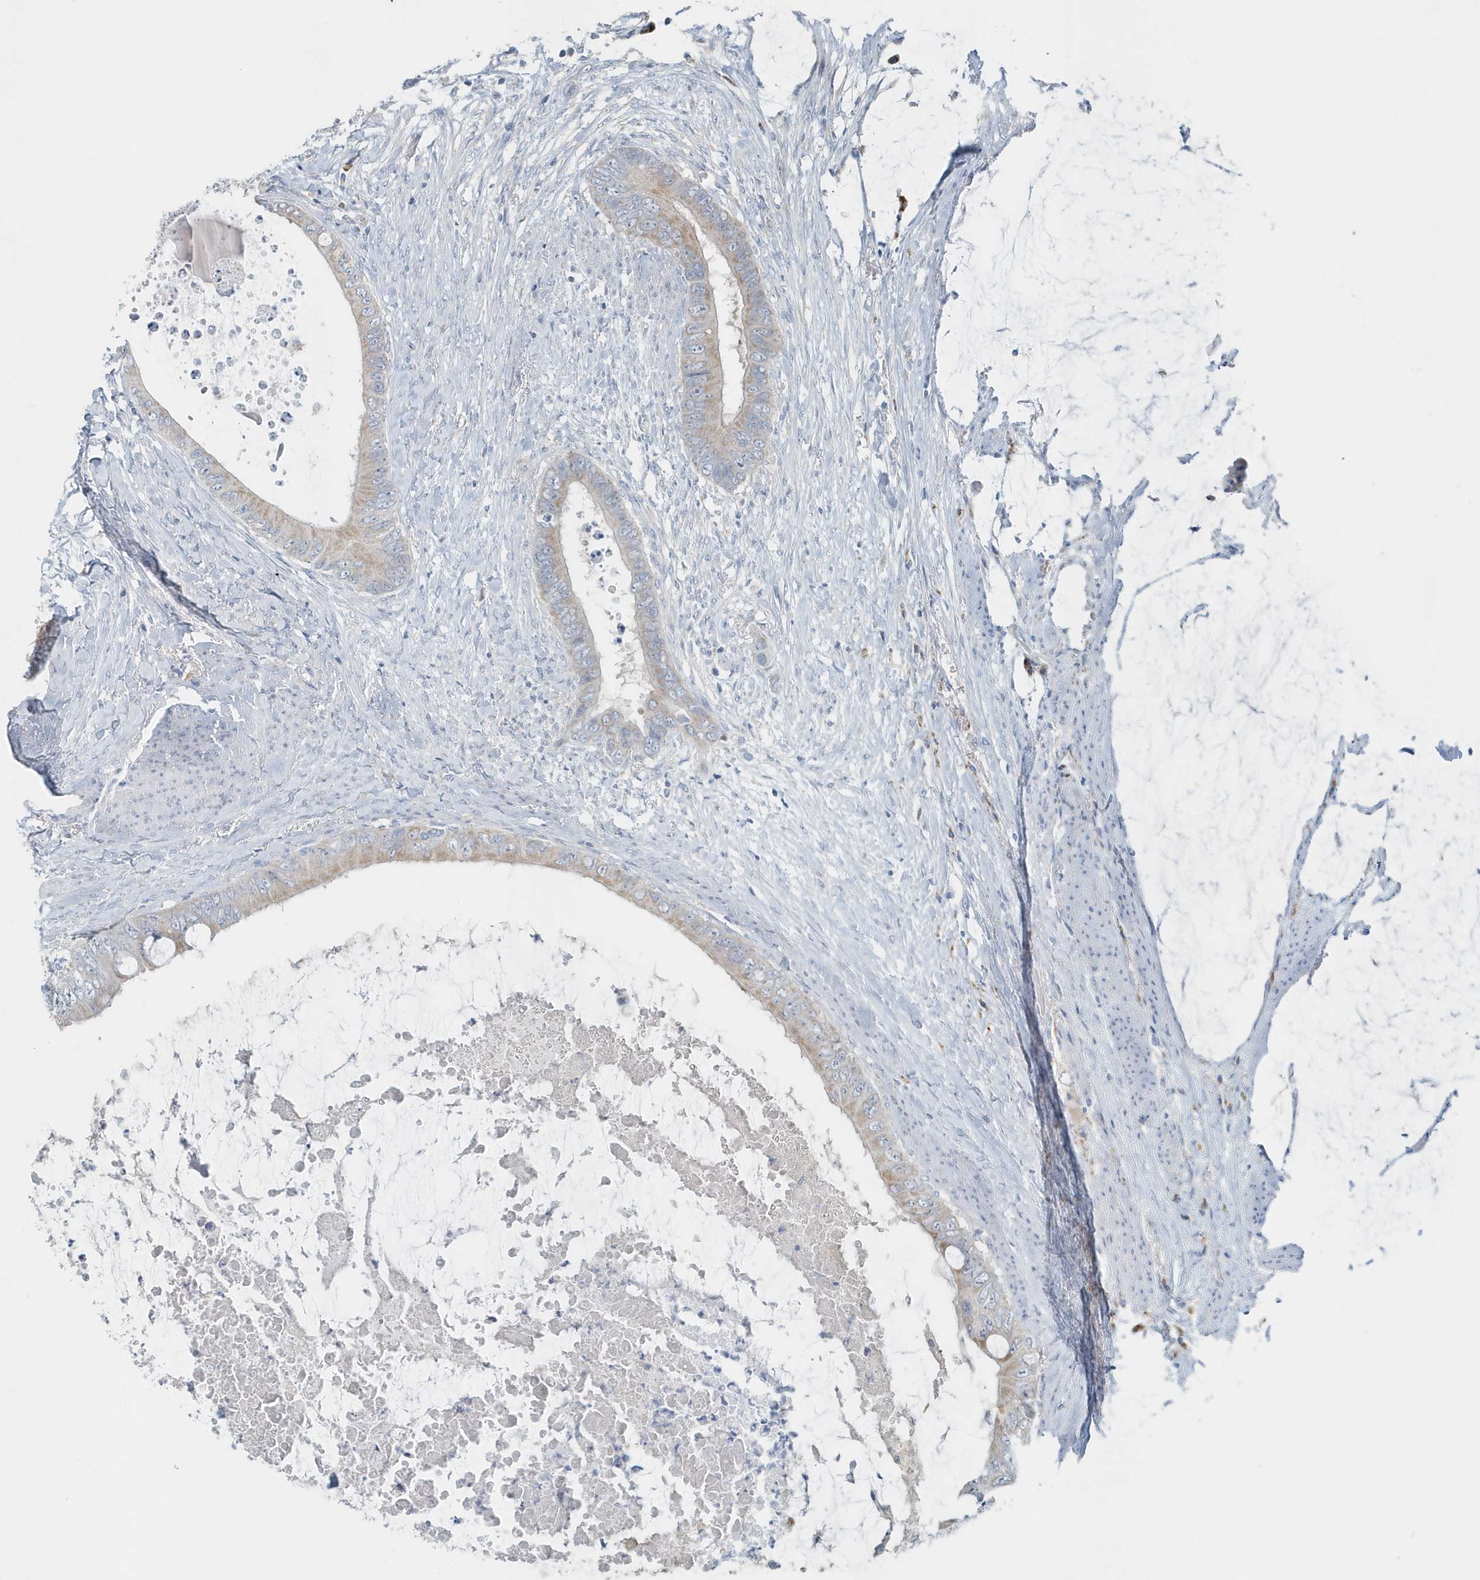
{"staining": {"intensity": "weak", "quantity": "25%-75%", "location": "cytoplasmic/membranous"}, "tissue": "colorectal cancer", "cell_type": "Tumor cells", "image_type": "cancer", "snomed": [{"axis": "morphology", "description": "Normal tissue, NOS"}, {"axis": "morphology", "description": "Adenocarcinoma, NOS"}, {"axis": "topography", "description": "Rectum"}, {"axis": "topography", "description": "Peripheral nerve tissue"}], "caption": "Immunohistochemistry photomicrograph of human colorectal cancer (adenocarcinoma) stained for a protein (brown), which demonstrates low levels of weak cytoplasmic/membranous positivity in approximately 25%-75% of tumor cells.", "gene": "MMUT", "patient": {"sex": "female", "age": 77}}